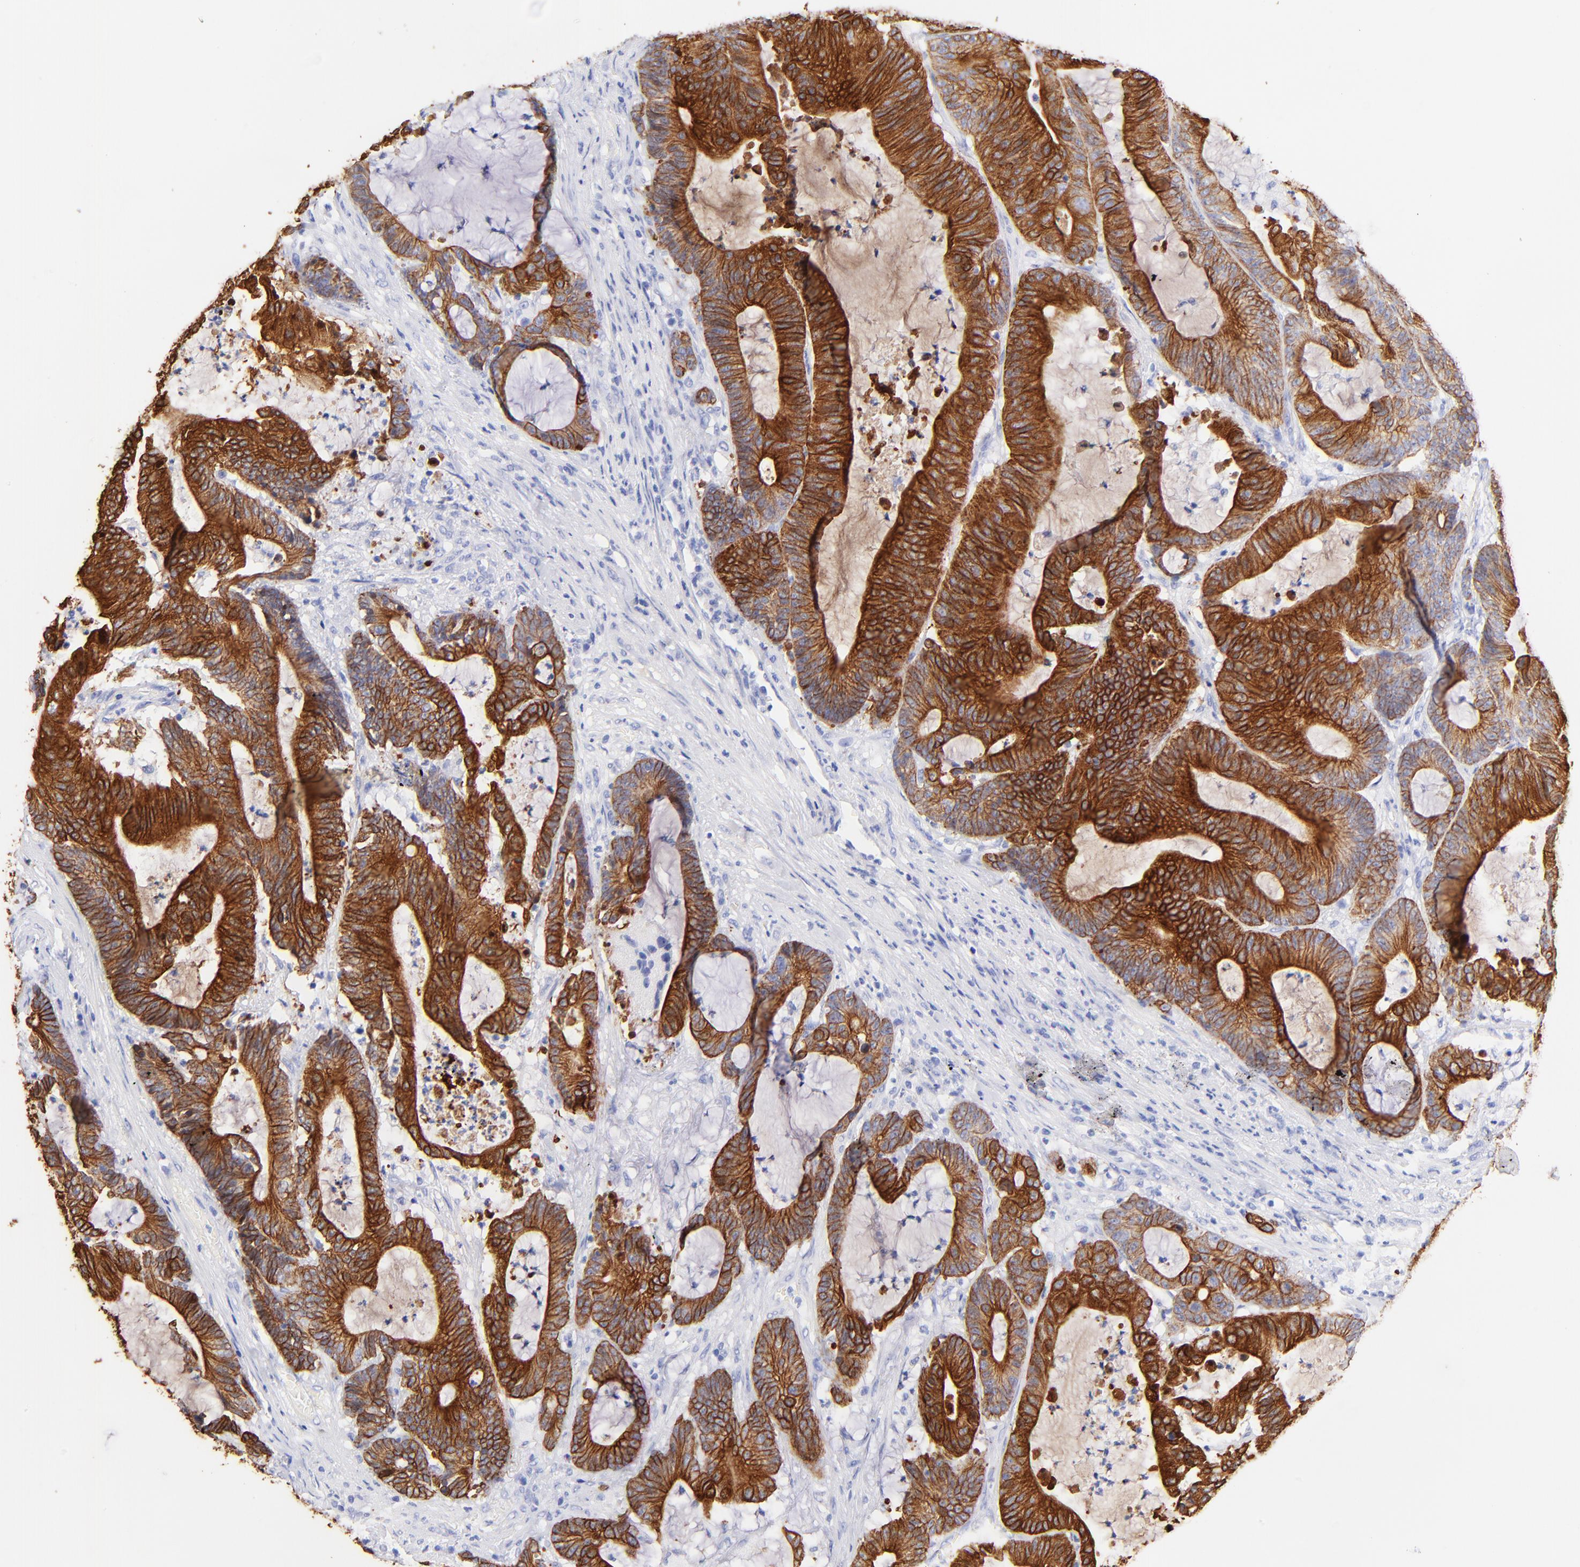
{"staining": {"intensity": "strong", "quantity": ">75%", "location": "cytoplasmic/membranous"}, "tissue": "colorectal cancer", "cell_type": "Tumor cells", "image_type": "cancer", "snomed": [{"axis": "morphology", "description": "Adenocarcinoma, NOS"}, {"axis": "topography", "description": "Colon"}], "caption": "A high-resolution image shows immunohistochemistry staining of colorectal cancer (adenocarcinoma), which displays strong cytoplasmic/membranous staining in about >75% of tumor cells. (DAB (3,3'-diaminobenzidine) = brown stain, brightfield microscopy at high magnification).", "gene": "KRT19", "patient": {"sex": "female", "age": 84}}